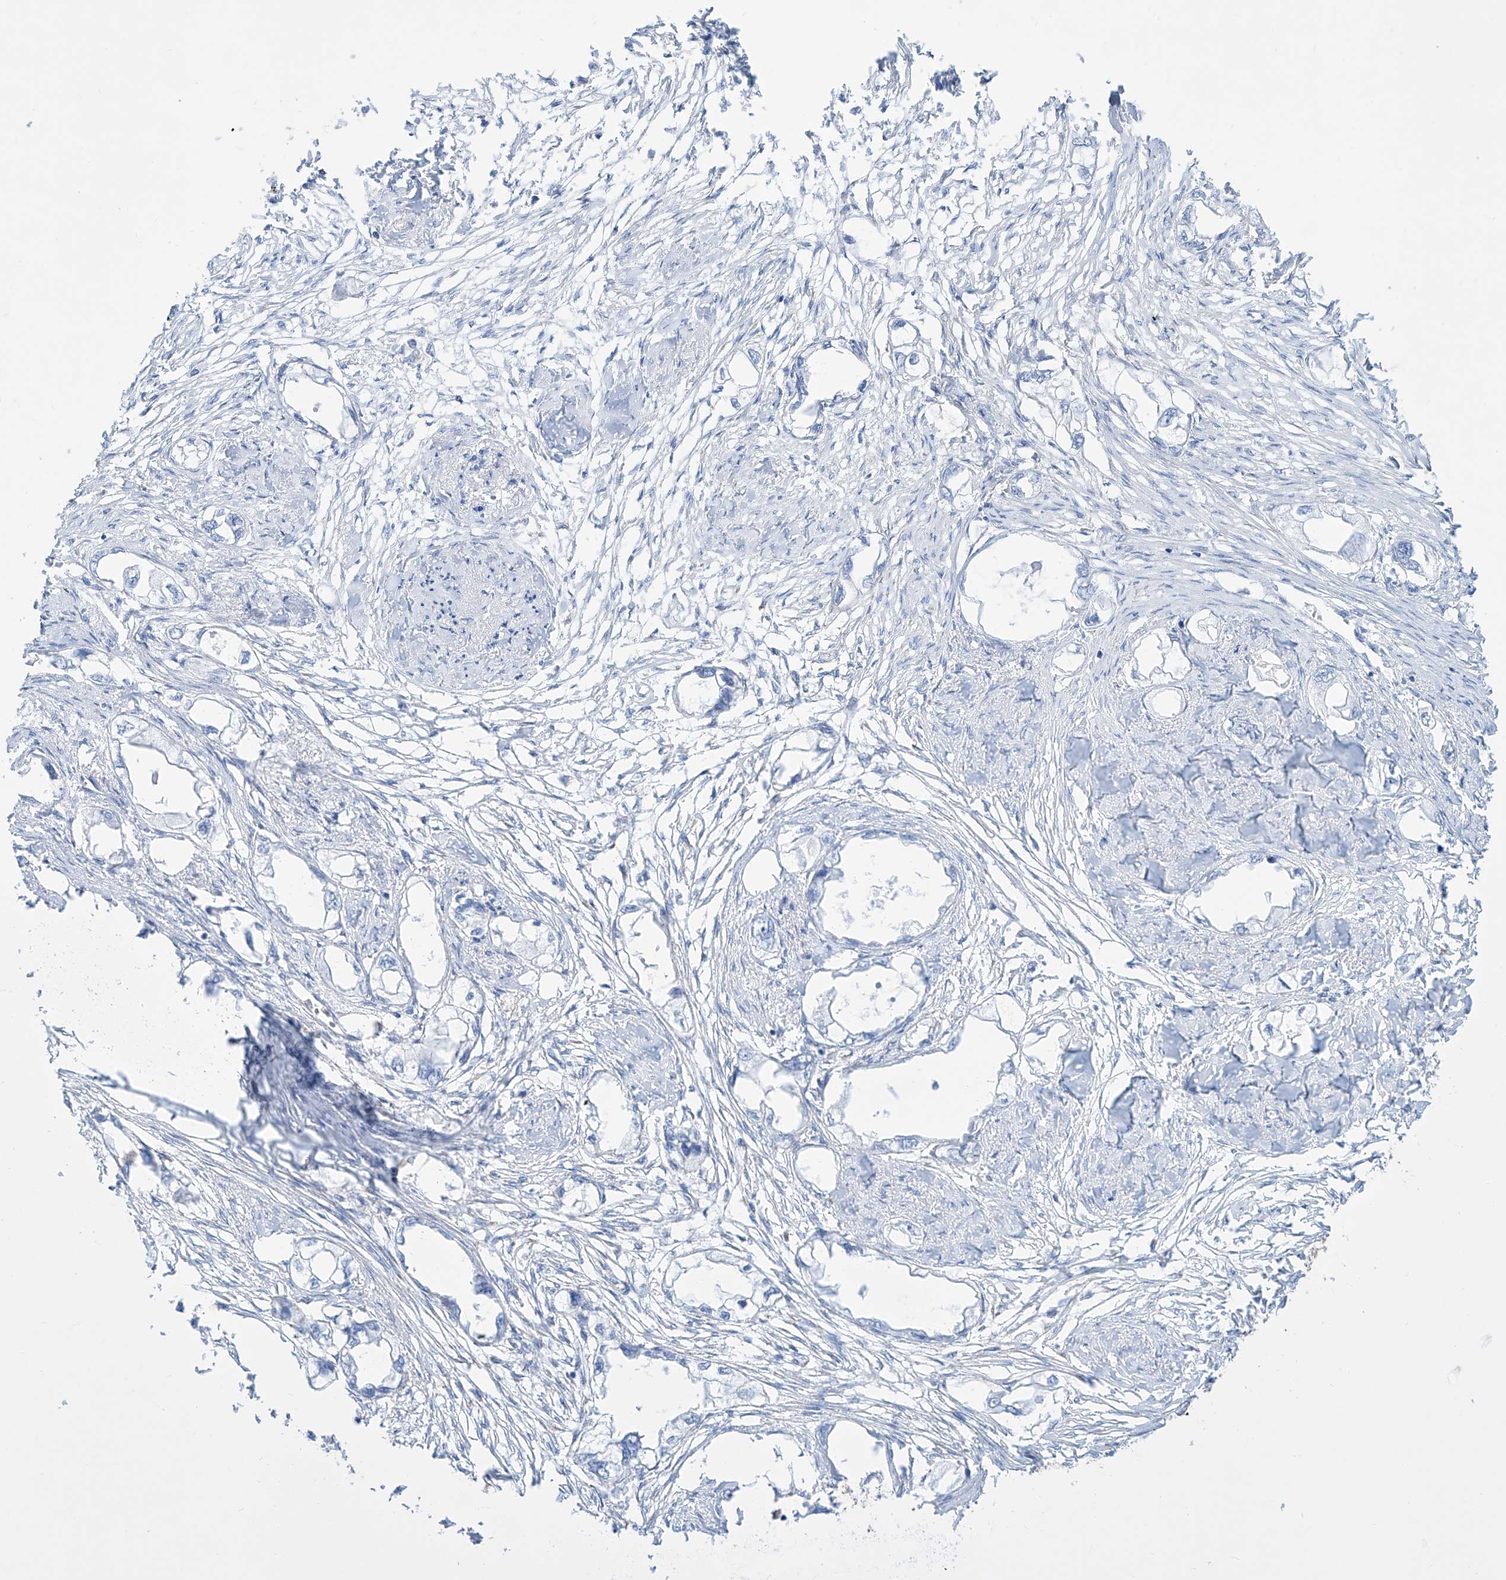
{"staining": {"intensity": "negative", "quantity": "none", "location": "none"}, "tissue": "endometrial cancer", "cell_type": "Tumor cells", "image_type": "cancer", "snomed": [{"axis": "morphology", "description": "Adenocarcinoma, NOS"}, {"axis": "morphology", "description": "Adenocarcinoma, metastatic, NOS"}, {"axis": "topography", "description": "Adipose tissue"}, {"axis": "topography", "description": "Endometrium"}], "caption": "This is a histopathology image of immunohistochemistry (IHC) staining of endometrial cancer (adenocarcinoma), which shows no staining in tumor cells.", "gene": "ALDH6A1", "patient": {"sex": "female", "age": 67}}